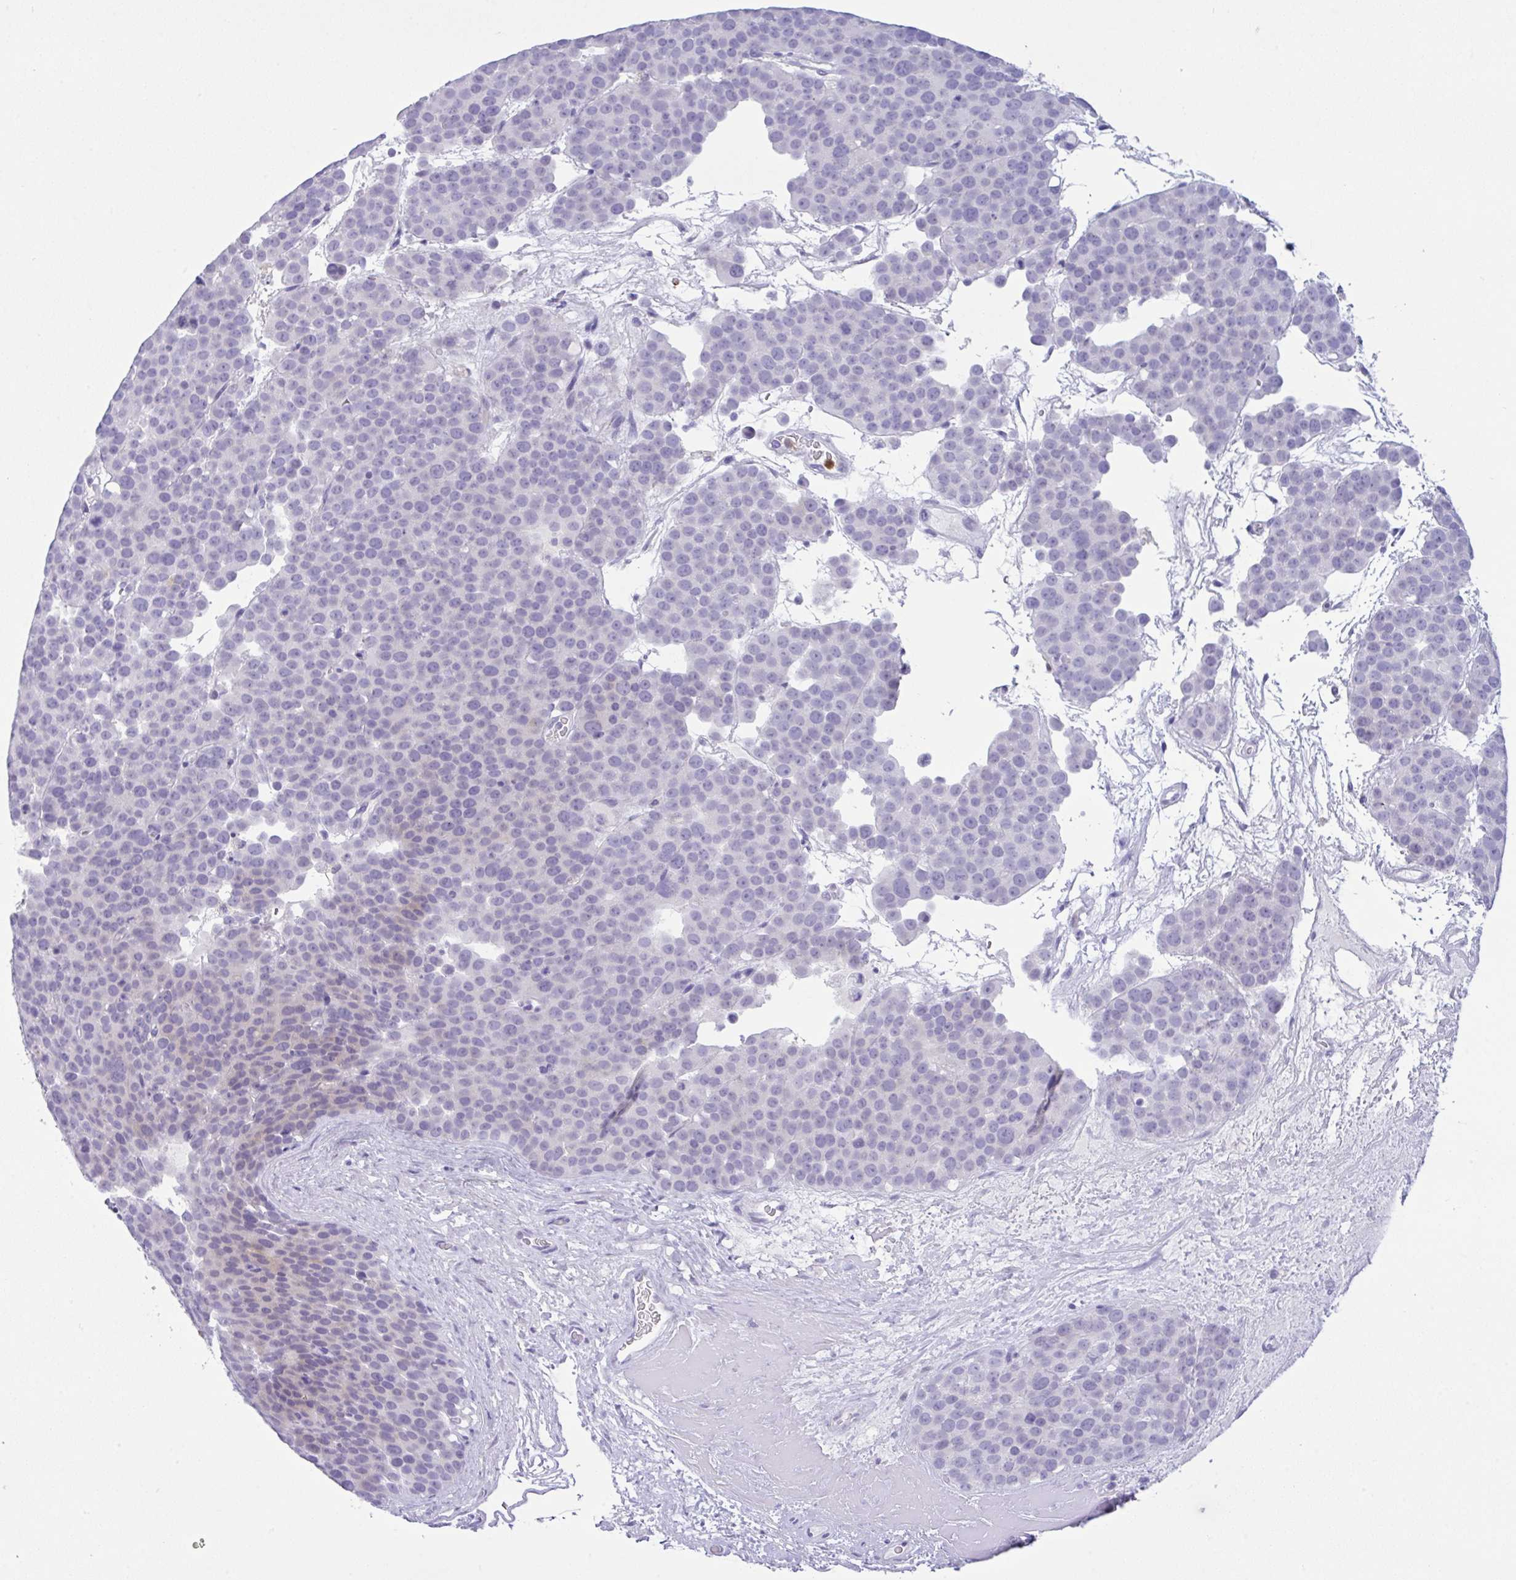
{"staining": {"intensity": "negative", "quantity": "none", "location": "none"}, "tissue": "testis cancer", "cell_type": "Tumor cells", "image_type": "cancer", "snomed": [{"axis": "morphology", "description": "Seminoma, NOS"}, {"axis": "topography", "description": "Testis"}], "caption": "The IHC photomicrograph has no significant staining in tumor cells of testis seminoma tissue.", "gene": "NCF1", "patient": {"sex": "male", "age": 71}}